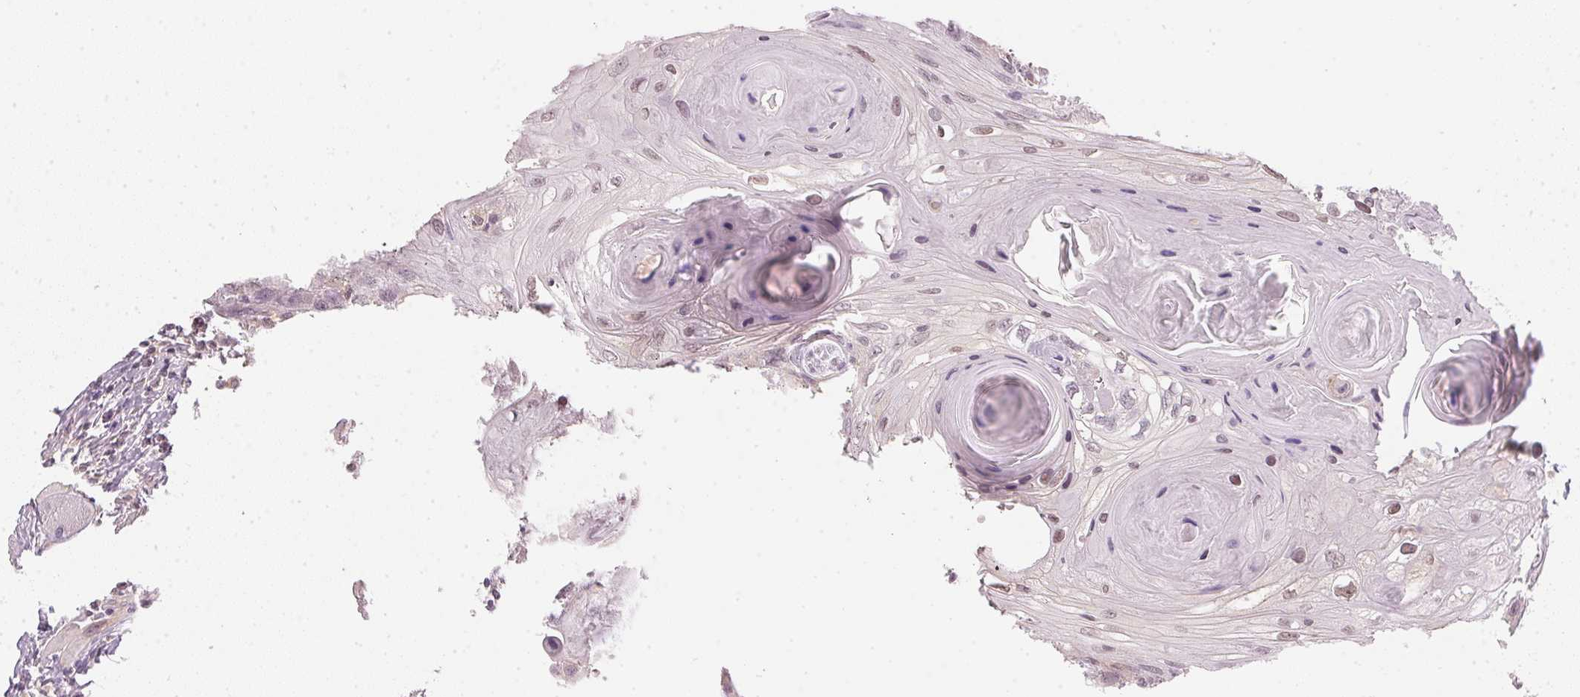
{"staining": {"intensity": "weak", "quantity": "<25%", "location": "nuclear"}, "tissue": "head and neck cancer", "cell_type": "Tumor cells", "image_type": "cancer", "snomed": [{"axis": "morphology", "description": "Squamous cell carcinoma, NOS"}, {"axis": "topography", "description": "Oral tissue"}, {"axis": "topography", "description": "Head-Neck"}], "caption": "Immunohistochemical staining of human head and neck cancer (squamous cell carcinoma) reveals no significant expression in tumor cells.", "gene": "KPRP", "patient": {"sex": "male", "age": 58}}